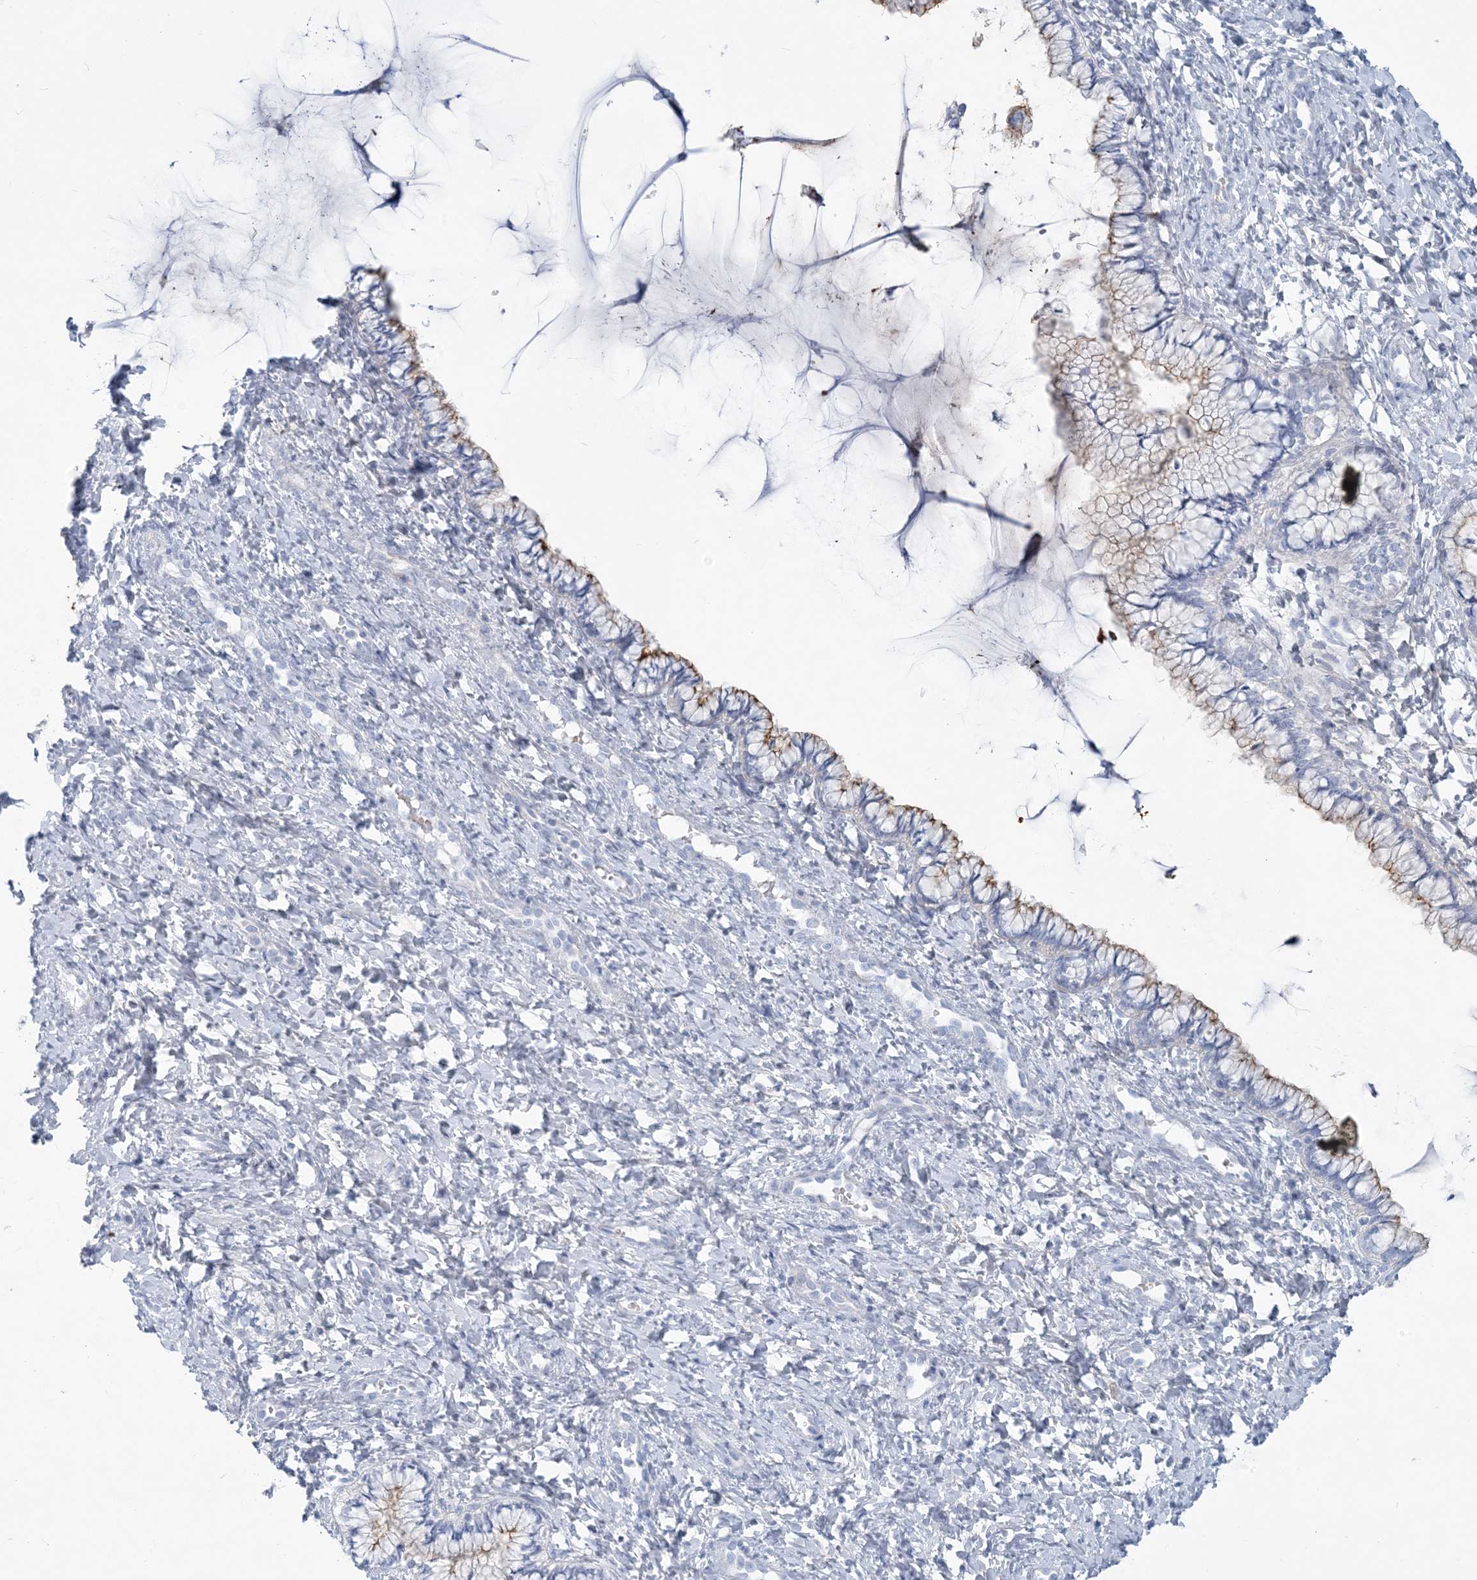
{"staining": {"intensity": "moderate", "quantity": "<25%", "location": "cytoplasmic/membranous"}, "tissue": "cervix", "cell_type": "Glandular cells", "image_type": "normal", "snomed": [{"axis": "morphology", "description": "Normal tissue, NOS"}, {"axis": "morphology", "description": "Adenocarcinoma, NOS"}, {"axis": "topography", "description": "Cervix"}], "caption": "Immunohistochemical staining of unremarkable human cervix reveals moderate cytoplasmic/membranous protein staining in approximately <25% of glandular cells.", "gene": "MOXD1", "patient": {"sex": "female", "age": 29}}